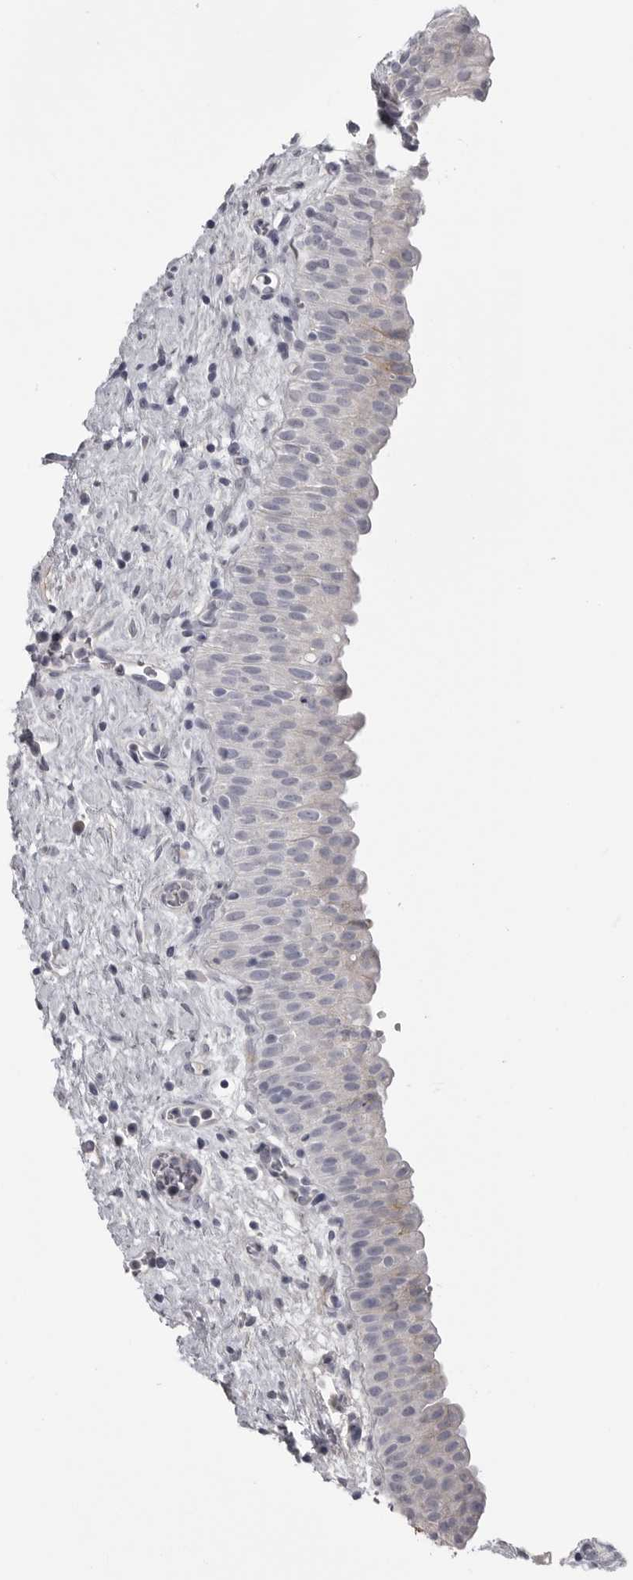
{"staining": {"intensity": "weak", "quantity": "<25%", "location": "cytoplasmic/membranous"}, "tissue": "urinary bladder", "cell_type": "Urothelial cells", "image_type": "normal", "snomed": [{"axis": "morphology", "description": "Normal tissue, NOS"}, {"axis": "topography", "description": "Urinary bladder"}], "caption": "IHC photomicrograph of benign urinary bladder: human urinary bladder stained with DAB (3,3'-diaminobenzidine) shows no significant protein expression in urothelial cells. Brightfield microscopy of IHC stained with DAB (brown) and hematoxylin (blue), captured at high magnification.", "gene": "SERPING1", "patient": {"sex": "male", "age": 82}}